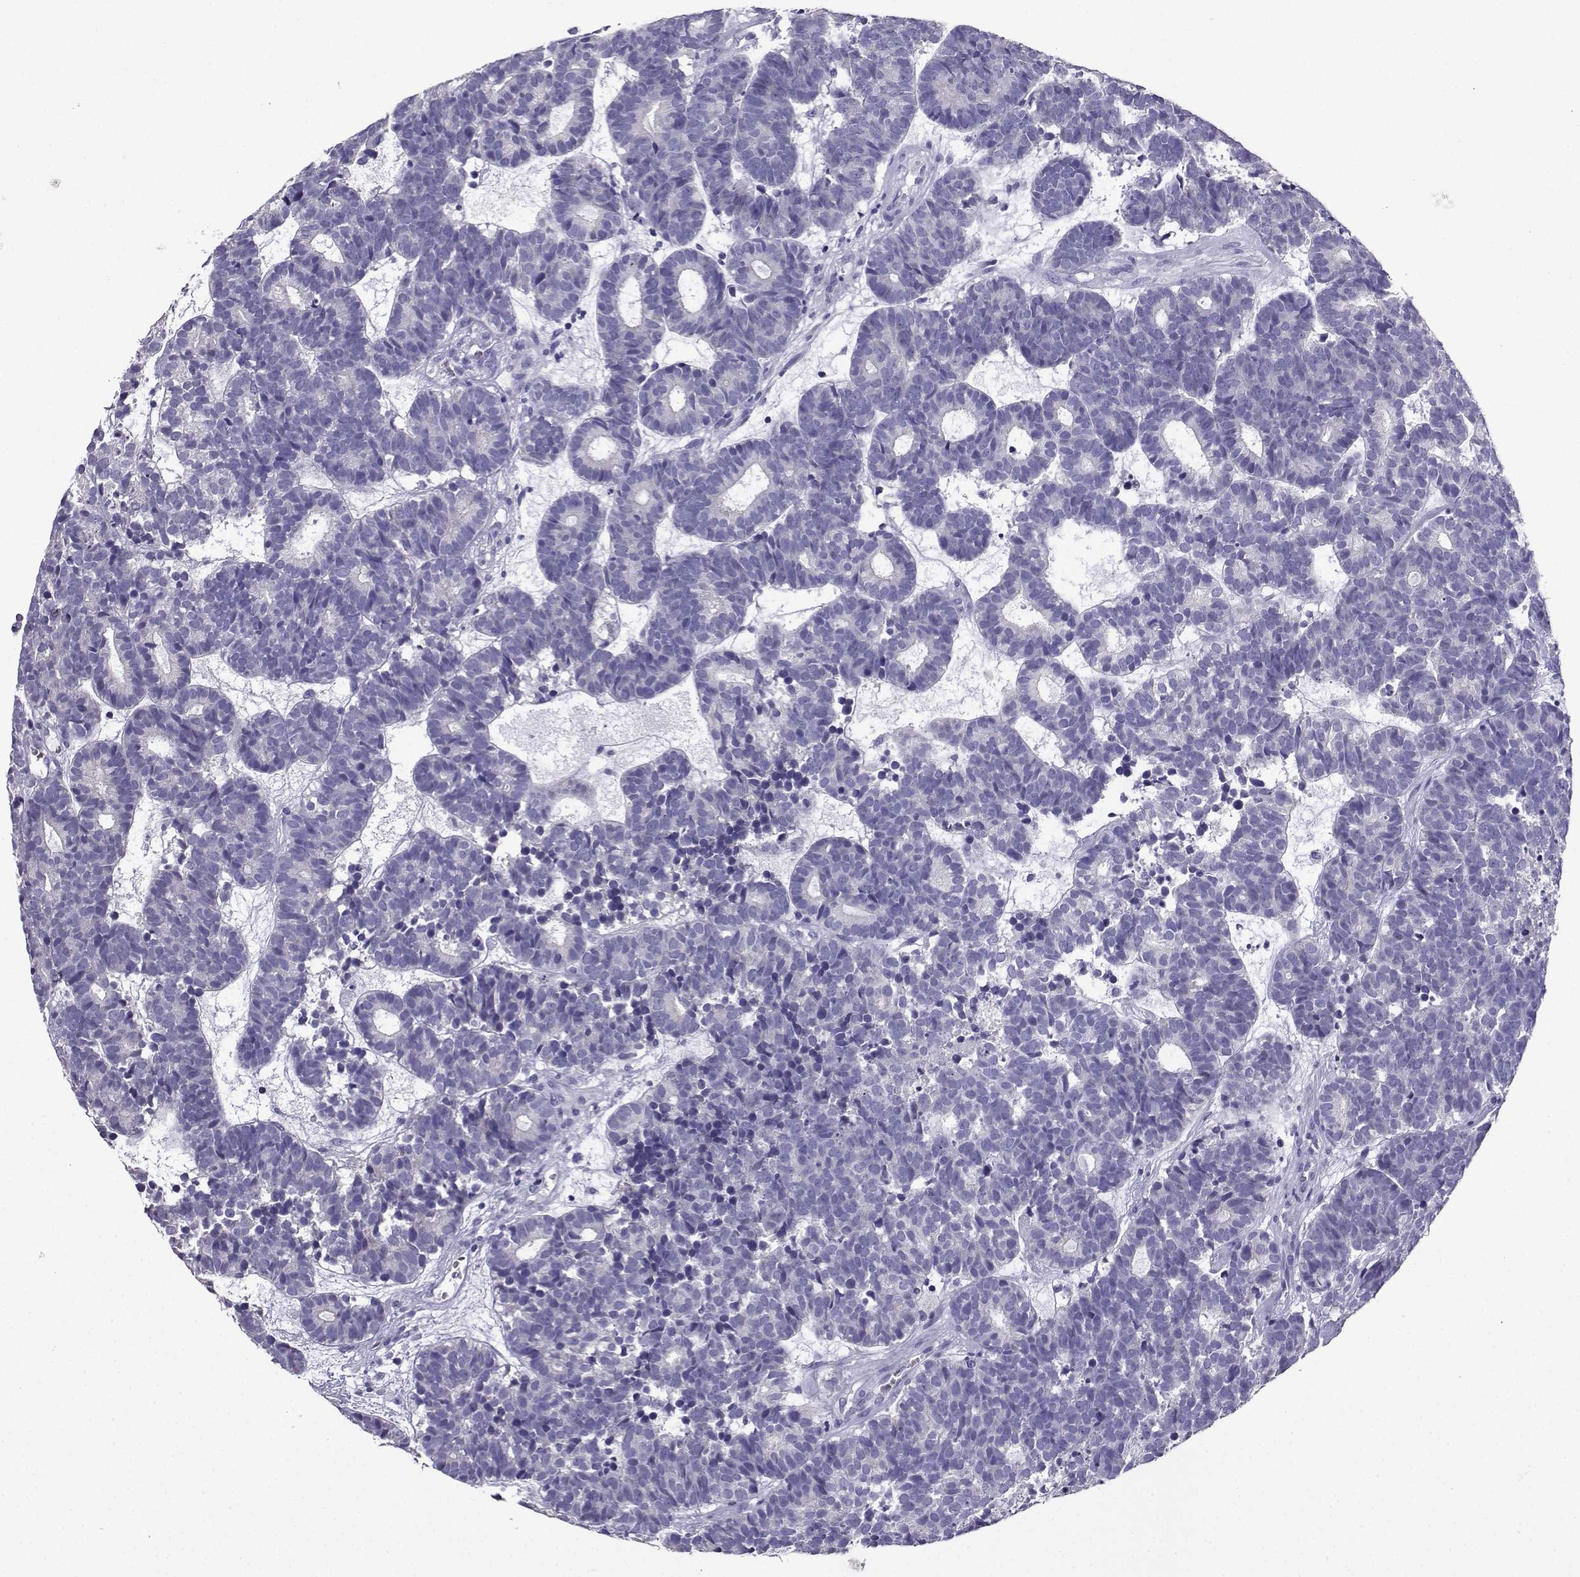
{"staining": {"intensity": "negative", "quantity": "none", "location": "none"}, "tissue": "head and neck cancer", "cell_type": "Tumor cells", "image_type": "cancer", "snomed": [{"axis": "morphology", "description": "Adenocarcinoma, NOS"}, {"axis": "topography", "description": "Head-Neck"}], "caption": "Image shows no protein positivity in tumor cells of adenocarcinoma (head and neck) tissue.", "gene": "LINGO1", "patient": {"sex": "female", "age": 81}}